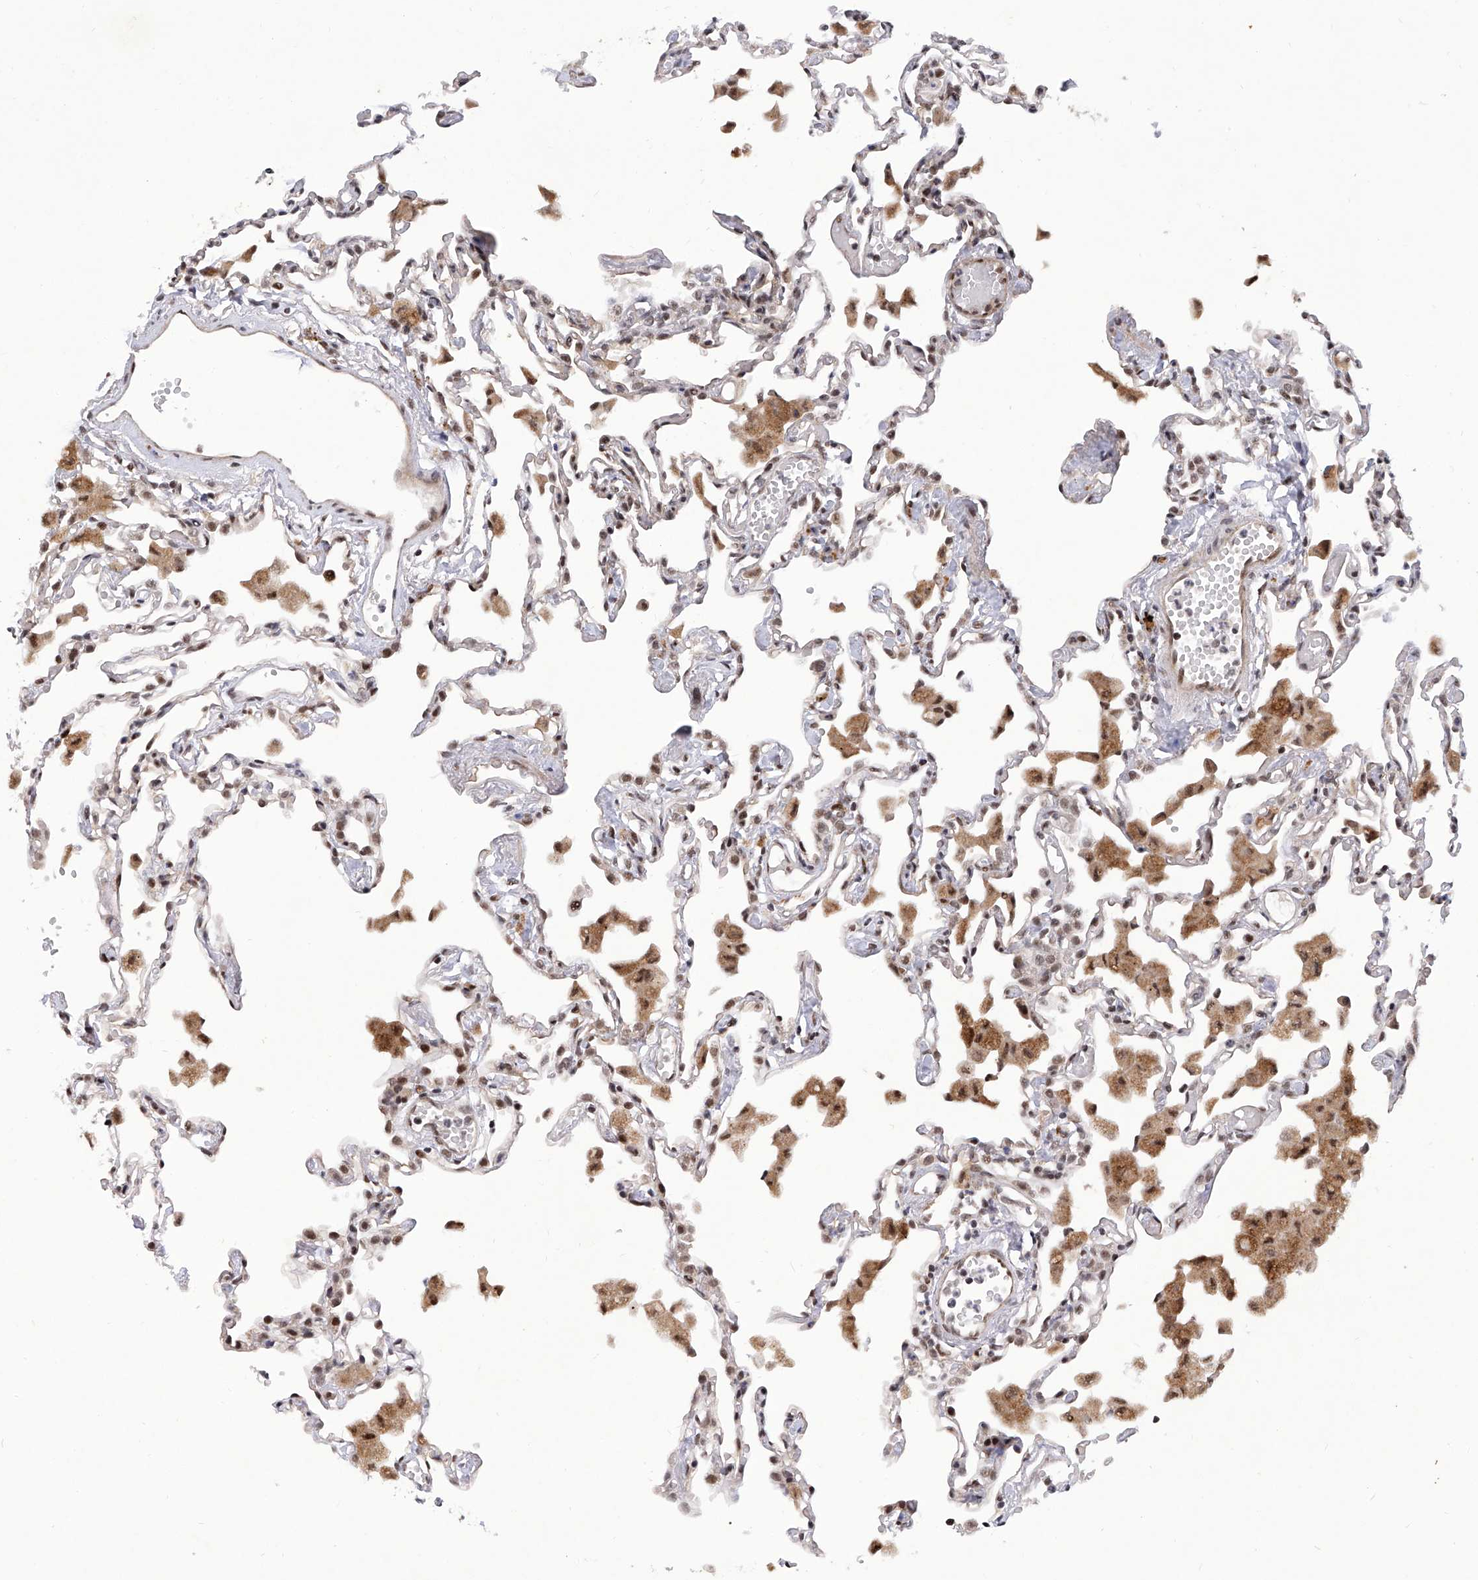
{"staining": {"intensity": "moderate", "quantity": "25%-75%", "location": "nuclear"}, "tissue": "lung", "cell_type": "Alveolar cells", "image_type": "normal", "snomed": [{"axis": "morphology", "description": "Normal tissue, NOS"}, {"axis": "topography", "description": "Bronchus"}, {"axis": "topography", "description": "Lung"}], "caption": "Protein staining shows moderate nuclear staining in about 25%-75% of alveolar cells in normal lung. (Stains: DAB (3,3'-diaminobenzidine) in brown, nuclei in blue, Microscopy: brightfield microscopy at high magnification).", "gene": "RAD54L", "patient": {"sex": "female", "age": 49}}